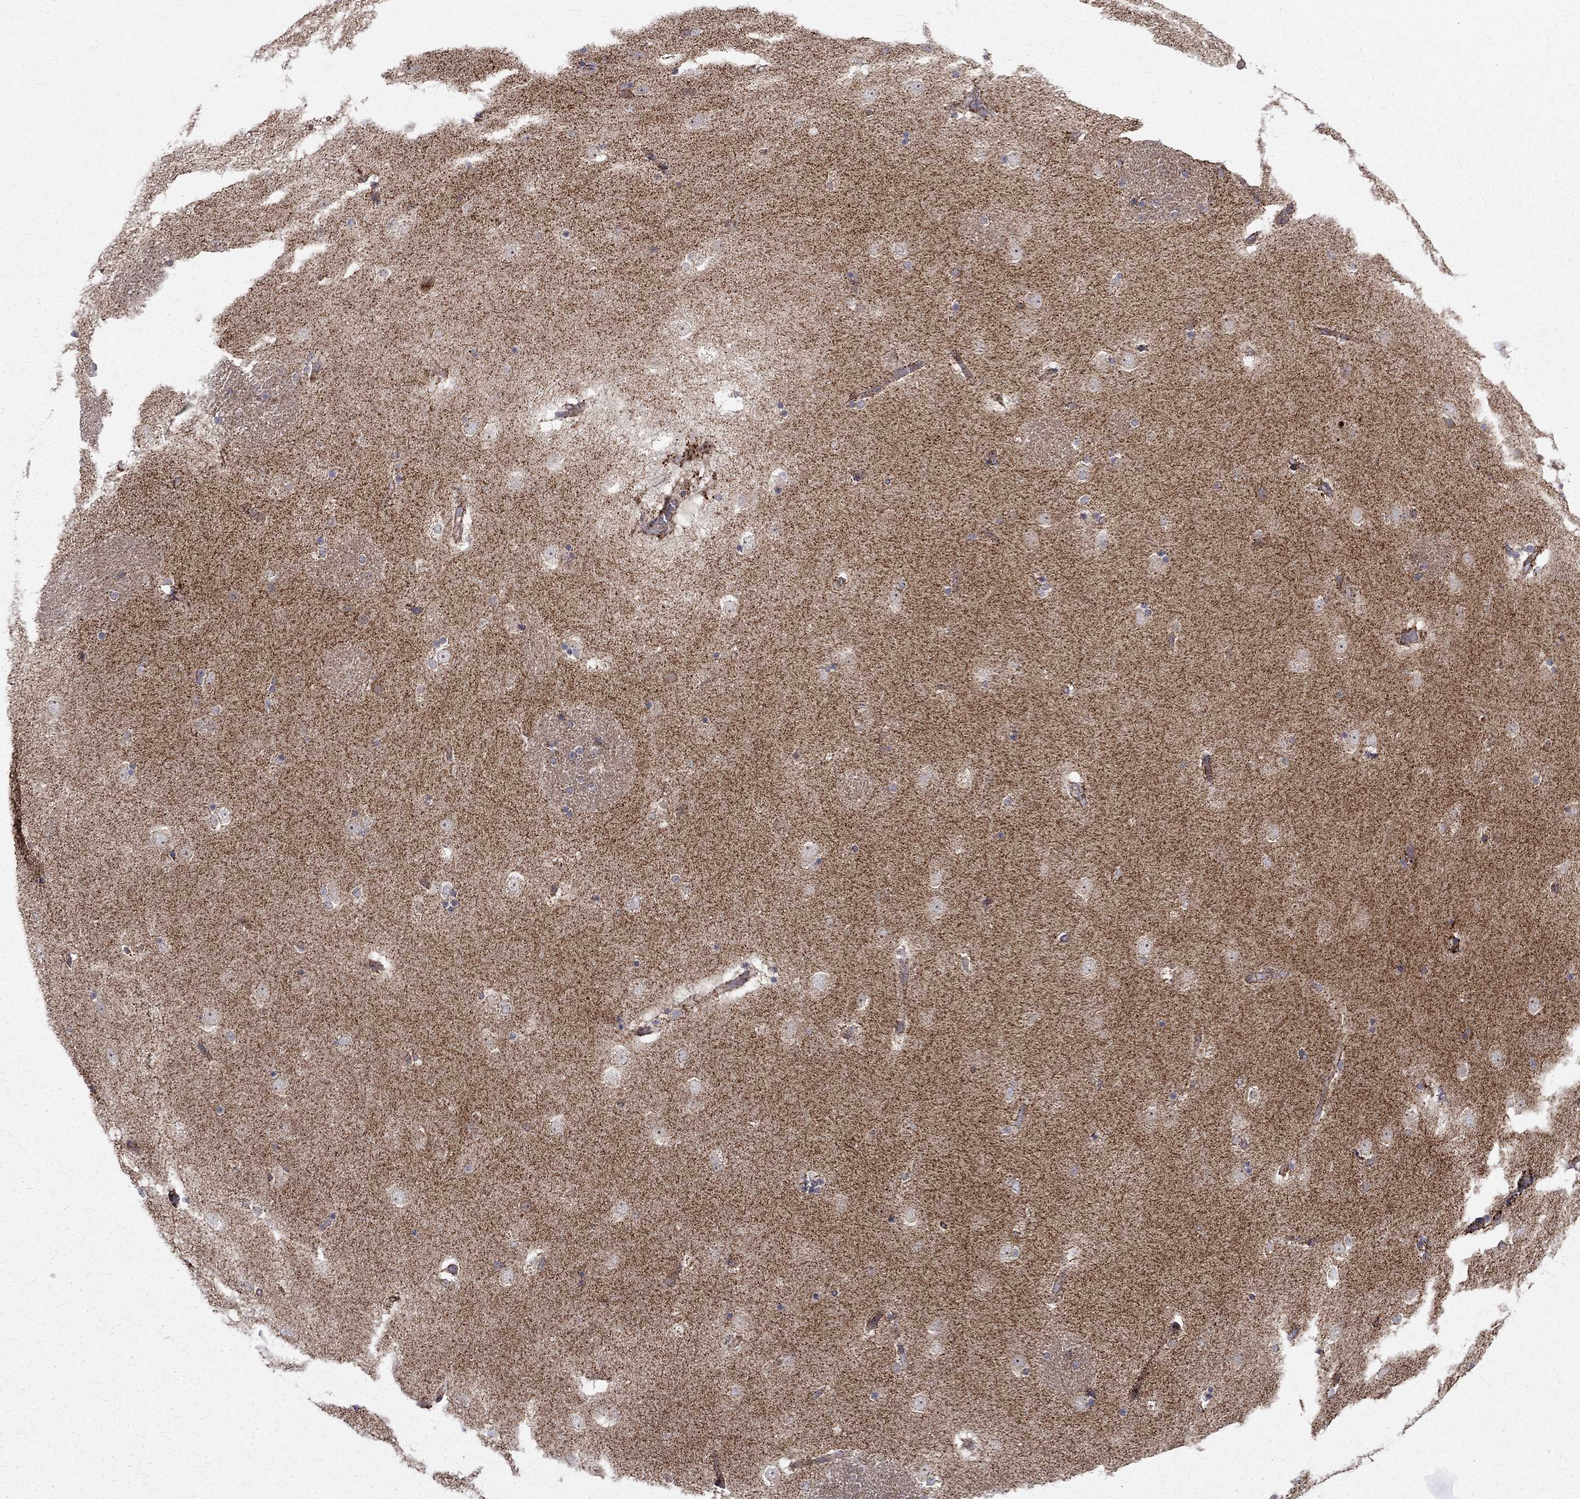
{"staining": {"intensity": "negative", "quantity": "none", "location": "none"}, "tissue": "caudate", "cell_type": "Glial cells", "image_type": "normal", "snomed": [{"axis": "morphology", "description": "Normal tissue, NOS"}, {"axis": "topography", "description": "Lateral ventricle wall"}], "caption": "This image is of unremarkable caudate stained with IHC to label a protein in brown with the nuclei are counter-stained blue. There is no positivity in glial cells. Brightfield microscopy of IHC stained with DAB (3,3'-diaminobenzidine) (brown) and hematoxylin (blue), captured at high magnification.", "gene": "ALDH1B1", "patient": {"sex": "male", "age": 51}}